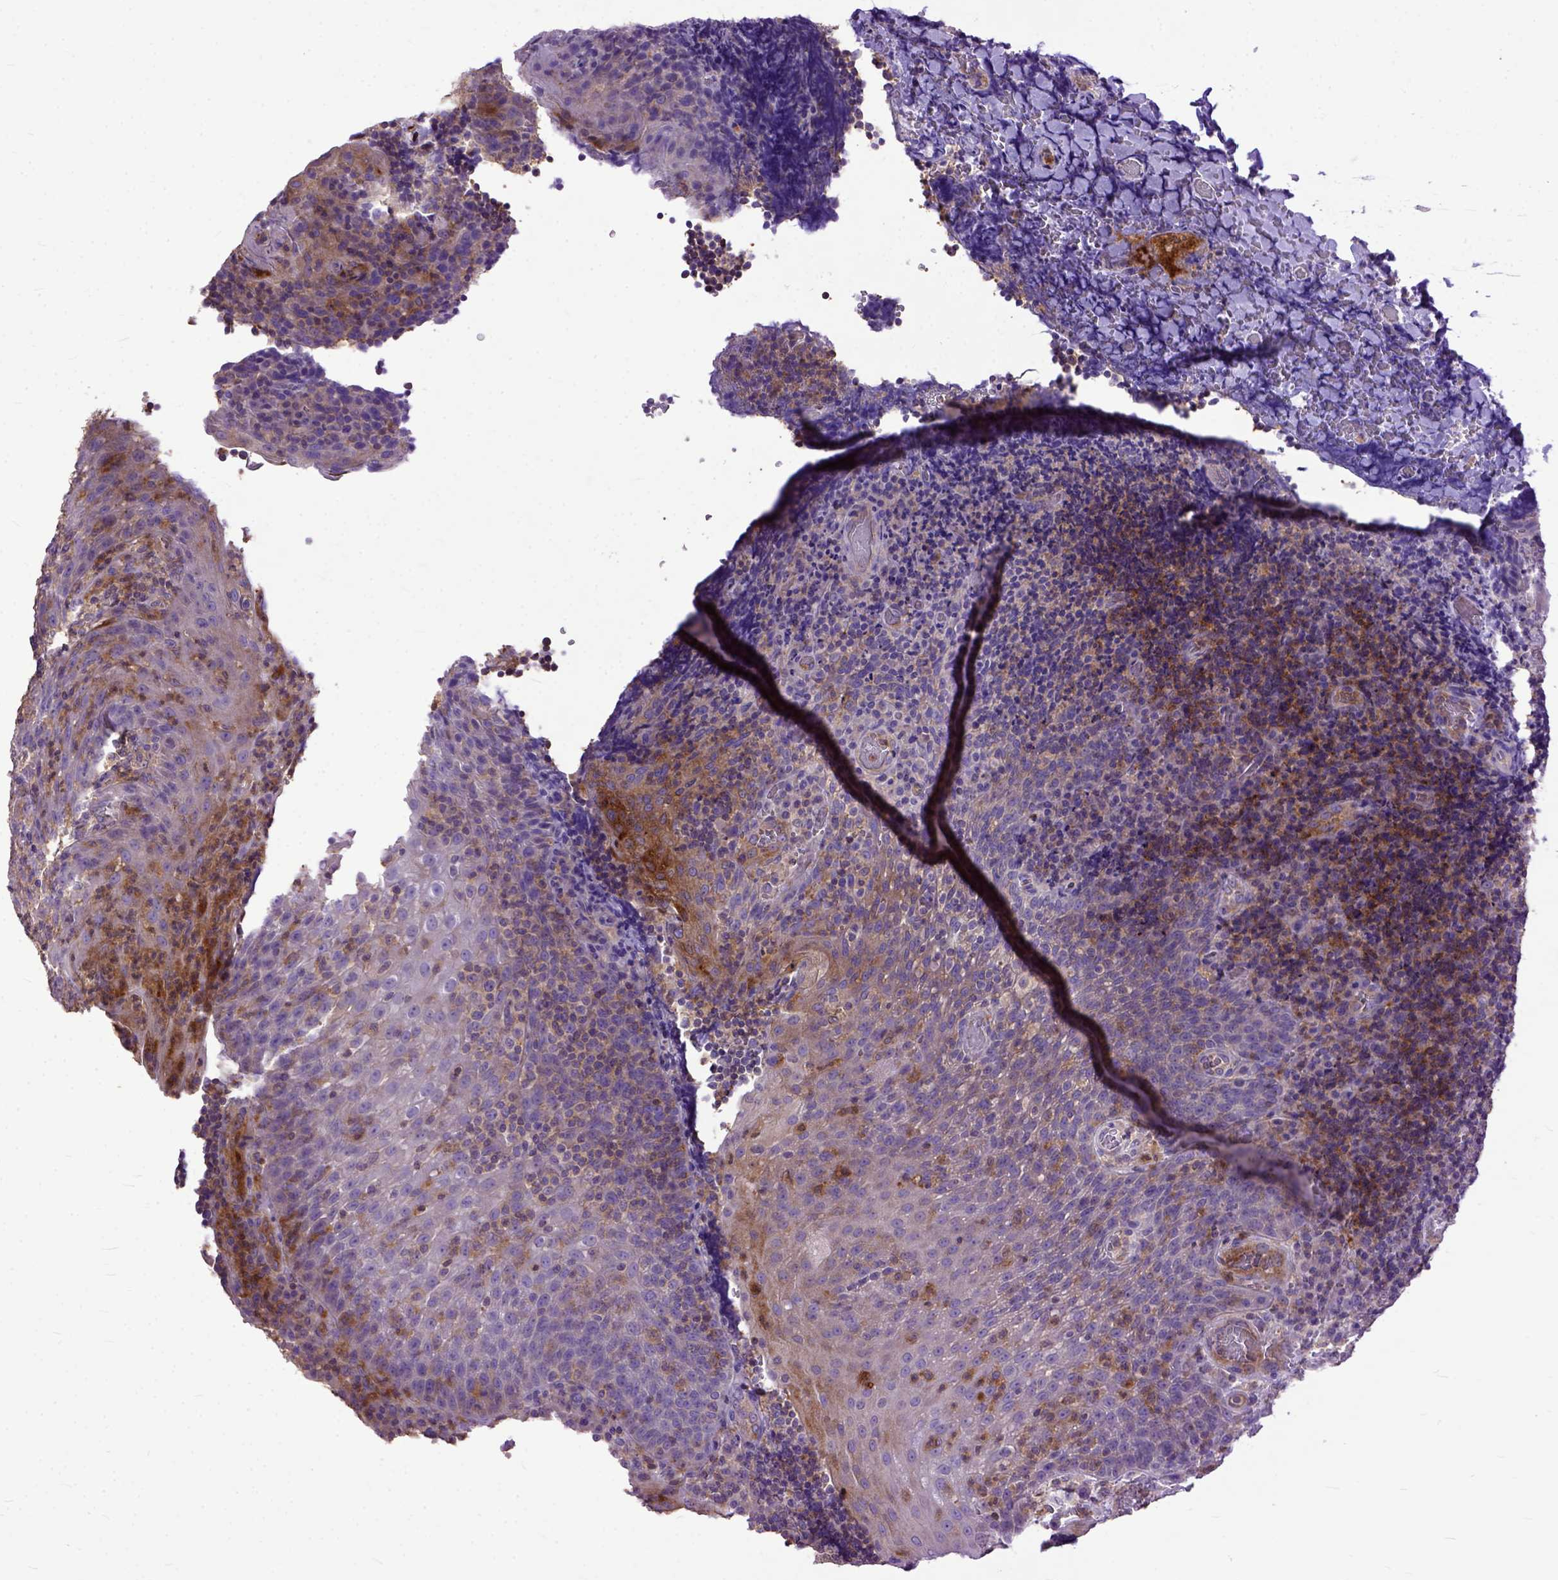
{"staining": {"intensity": "weak", "quantity": "25%-75%", "location": "cytoplasmic/membranous"}, "tissue": "tonsil", "cell_type": "Germinal center cells", "image_type": "normal", "snomed": [{"axis": "morphology", "description": "Normal tissue, NOS"}, {"axis": "topography", "description": "Tonsil"}], "caption": "Tonsil stained with immunohistochemistry (IHC) reveals weak cytoplasmic/membranous staining in about 25%-75% of germinal center cells.", "gene": "NAMPT", "patient": {"sex": "male", "age": 17}}